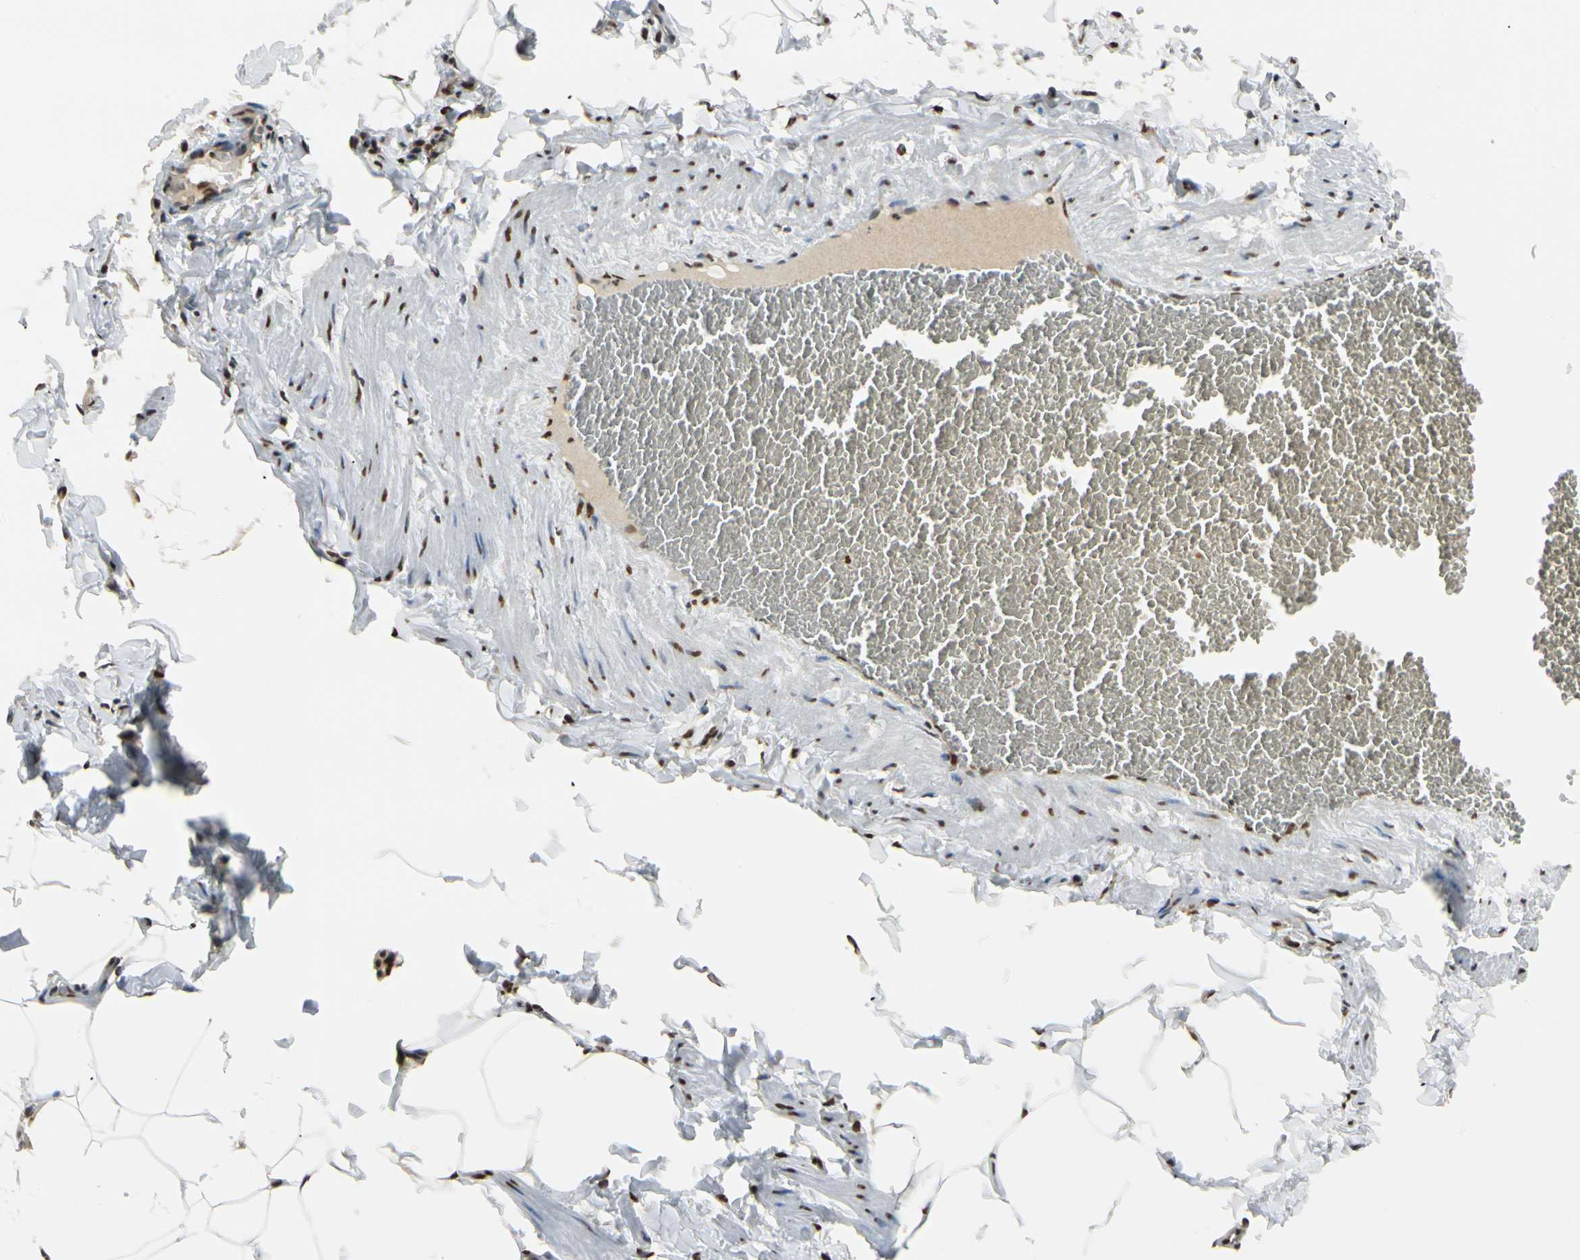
{"staining": {"intensity": "moderate", "quantity": "25%-75%", "location": "nuclear"}, "tissue": "adipose tissue", "cell_type": "Adipocytes", "image_type": "normal", "snomed": [{"axis": "morphology", "description": "Normal tissue, NOS"}, {"axis": "topography", "description": "Vascular tissue"}], "caption": "The immunohistochemical stain highlights moderate nuclear staining in adipocytes of unremarkable adipose tissue.", "gene": "FANCG", "patient": {"sex": "male", "age": 41}}